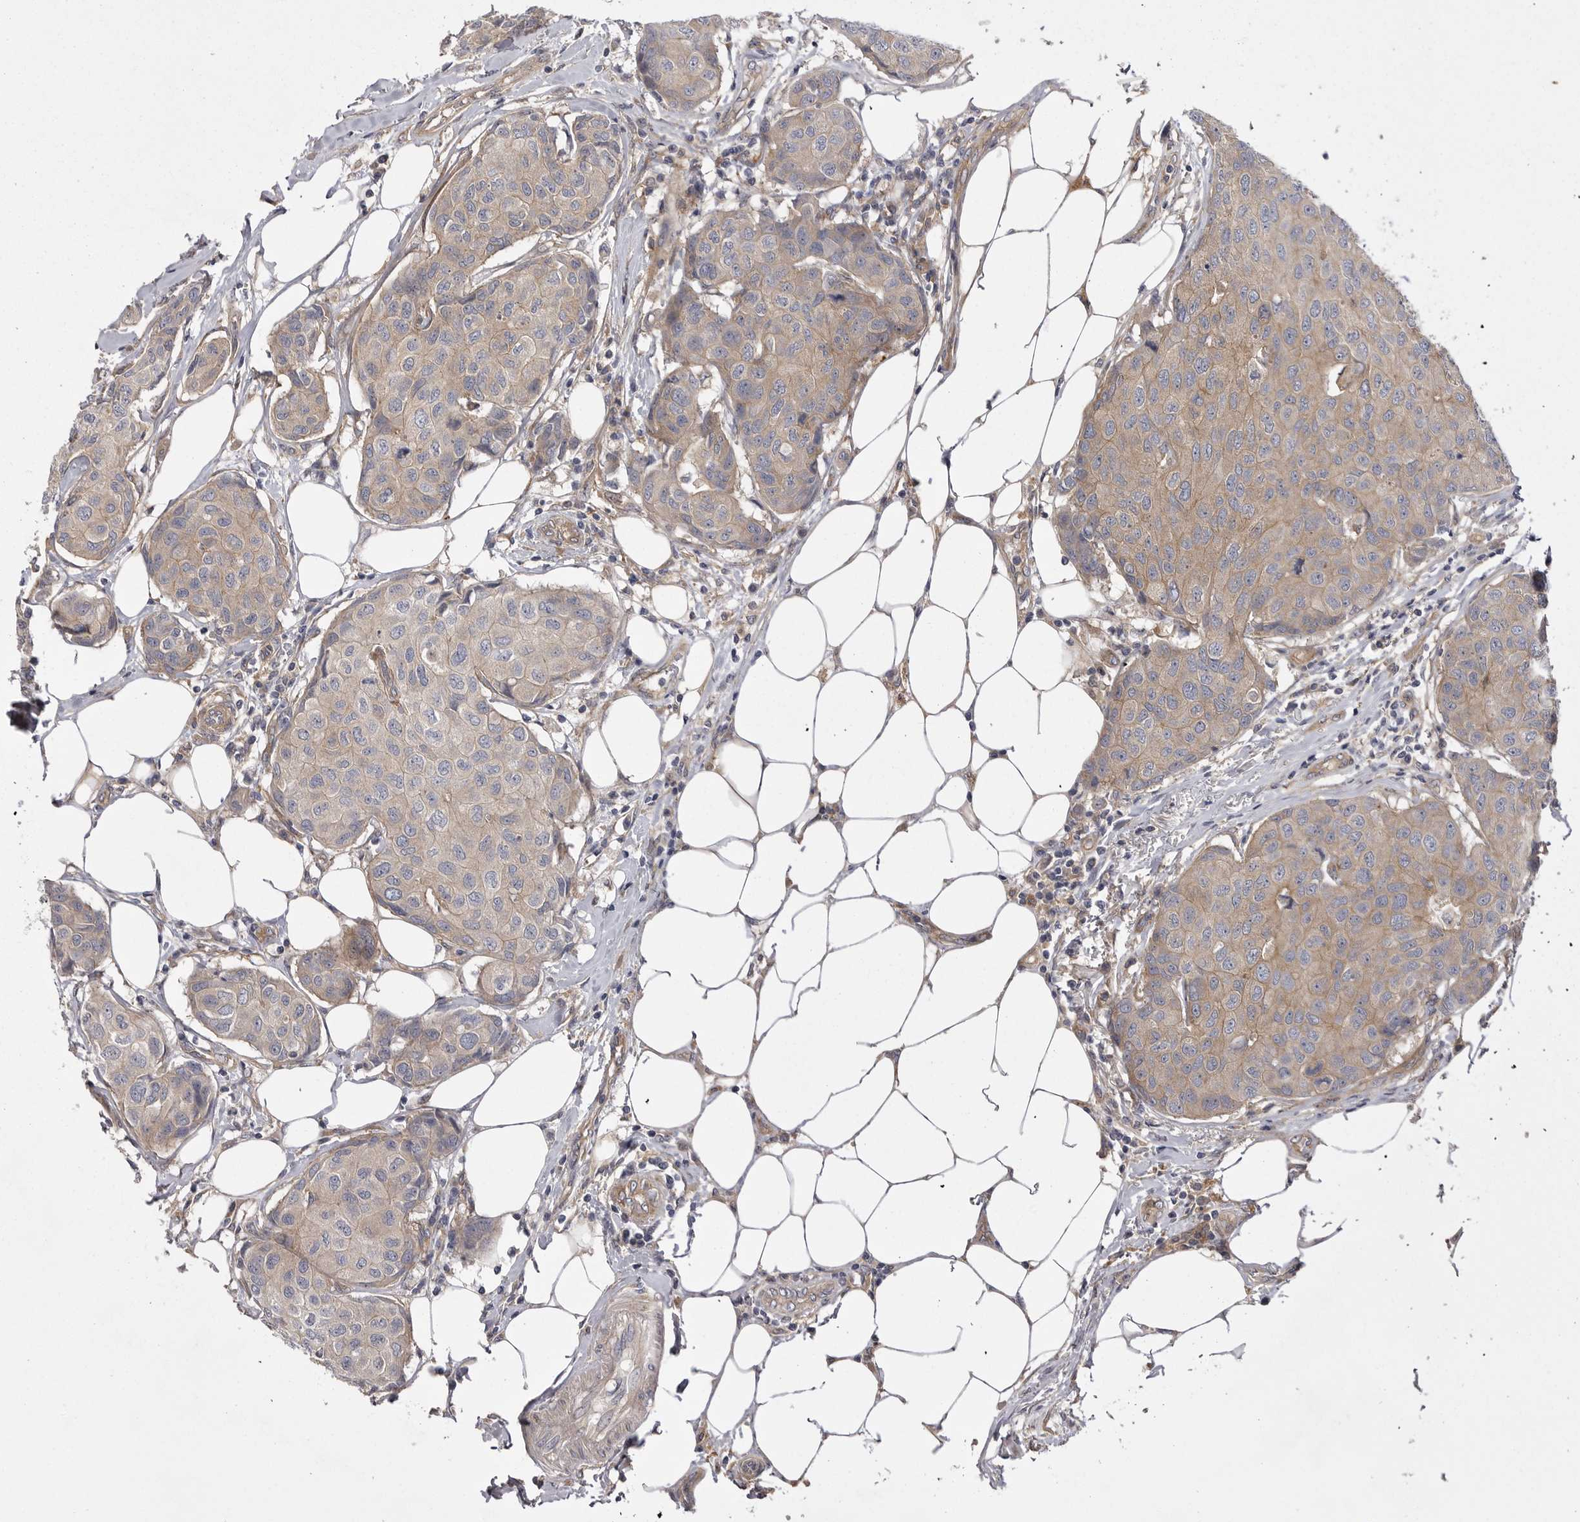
{"staining": {"intensity": "weak", "quantity": "25%-75%", "location": "cytoplasmic/membranous"}, "tissue": "breast cancer", "cell_type": "Tumor cells", "image_type": "cancer", "snomed": [{"axis": "morphology", "description": "Duct carcinoma"}, {"axis": "topography", "description": "Breast"}], "caption": "Protein expression analysis of breast cancer shows weak cytoplasmic/membranous expression in about 25%-75% of tumor cells.", "gene": "OSBPL9", "patient": {"sex": "female", "age": 80}}